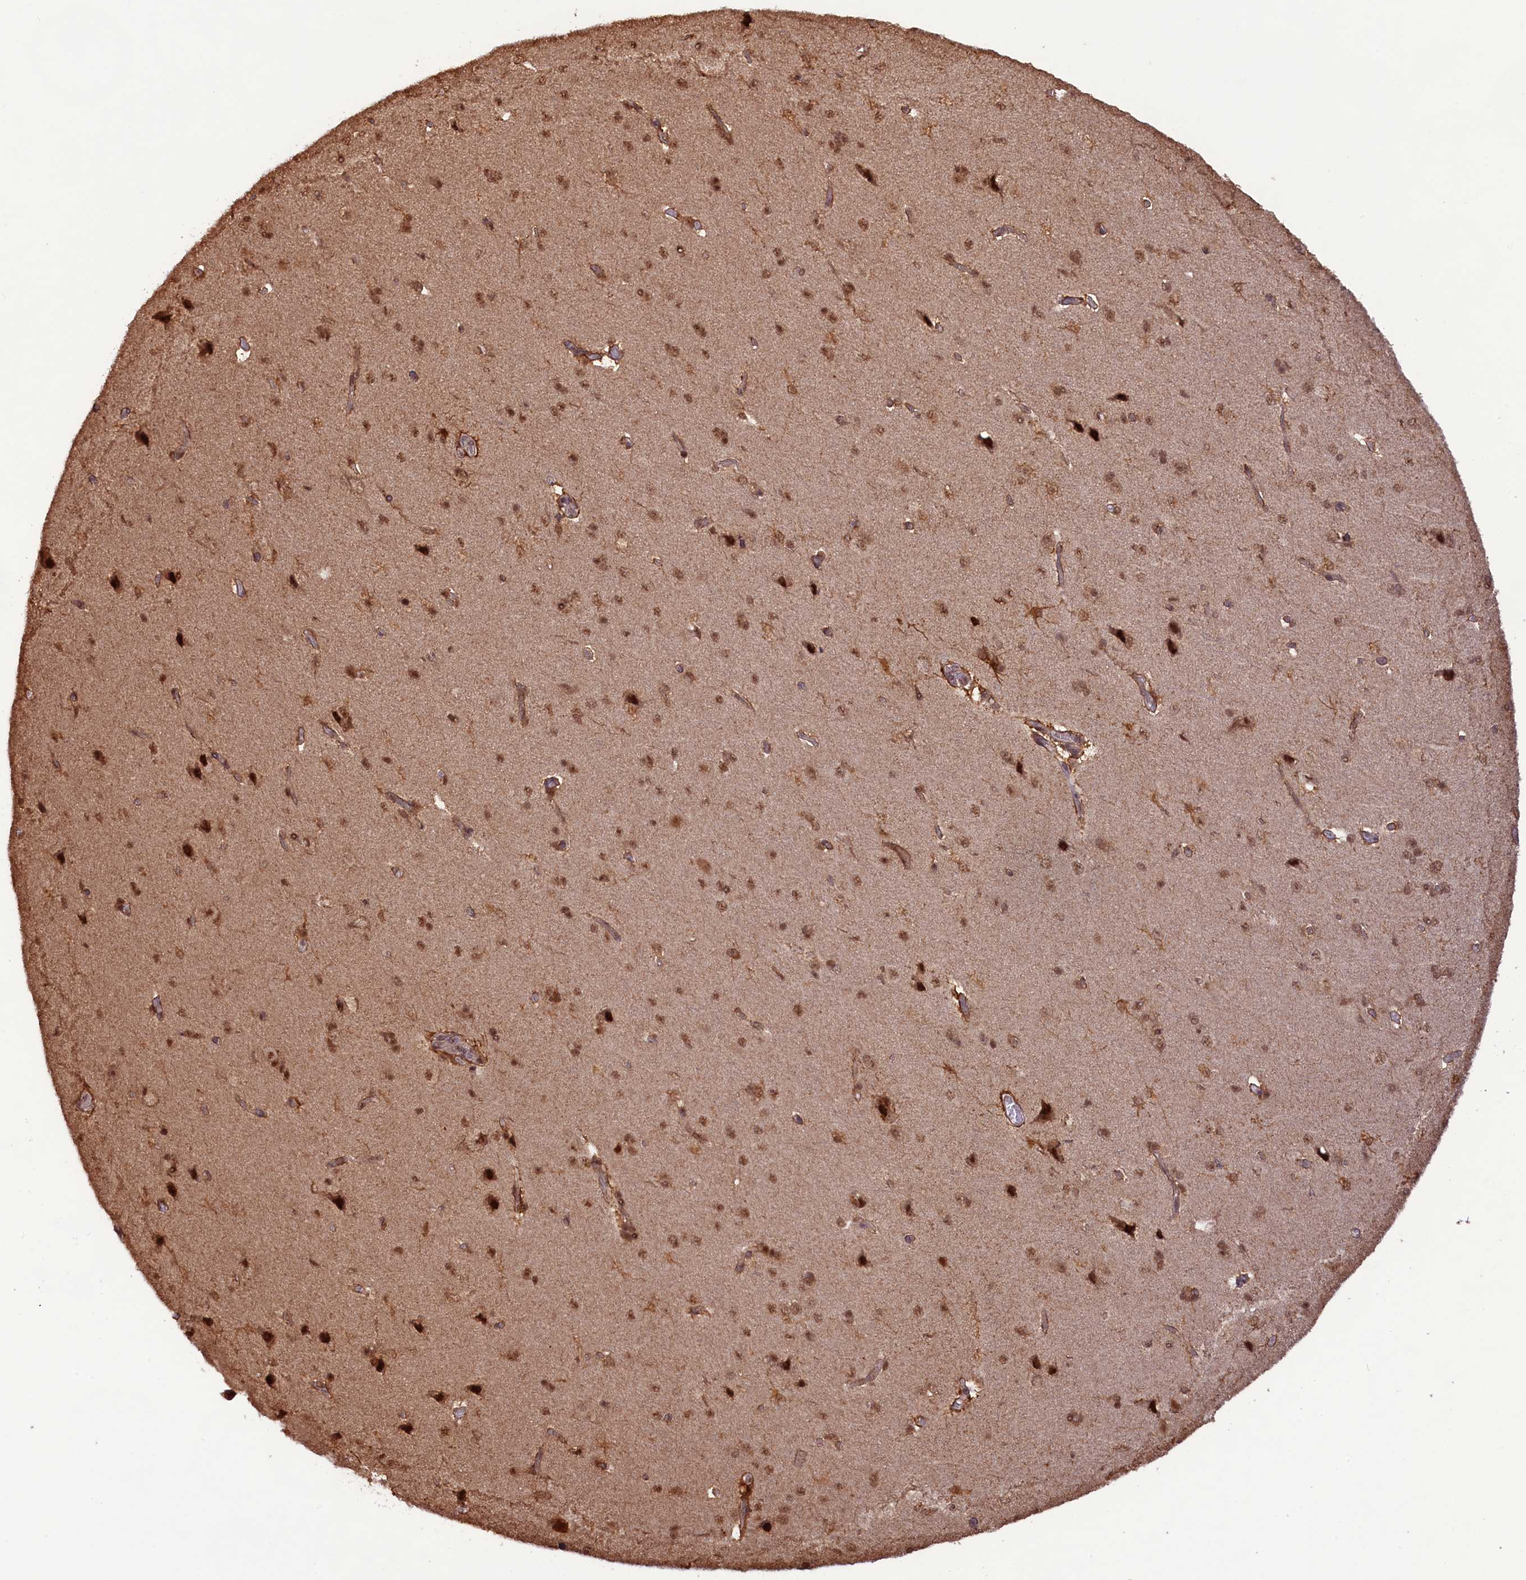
{"staining": {"intensity": "negative", "quantity": "none", "location": "none"}, "tissue": "cerebral cortex", "cell_type": "Endothelial cells", "image_type": "normal", "snomed": [{"axis": "morphology", "description": "Normal tissue, NOS"}, {"axis": "topography", "description": "Cerebral cortex"}], "caption": "Micrograph shows no significant protein expression in endothelial cells of normal cerebral cortex. The staining is performed using DAB (3,3'-diaminobenzidine) brown chromogen with nuclei counter-stained in using hematoxylin.", "gene": "CARD8", "patient": {"sex": "male", "age": 62}}